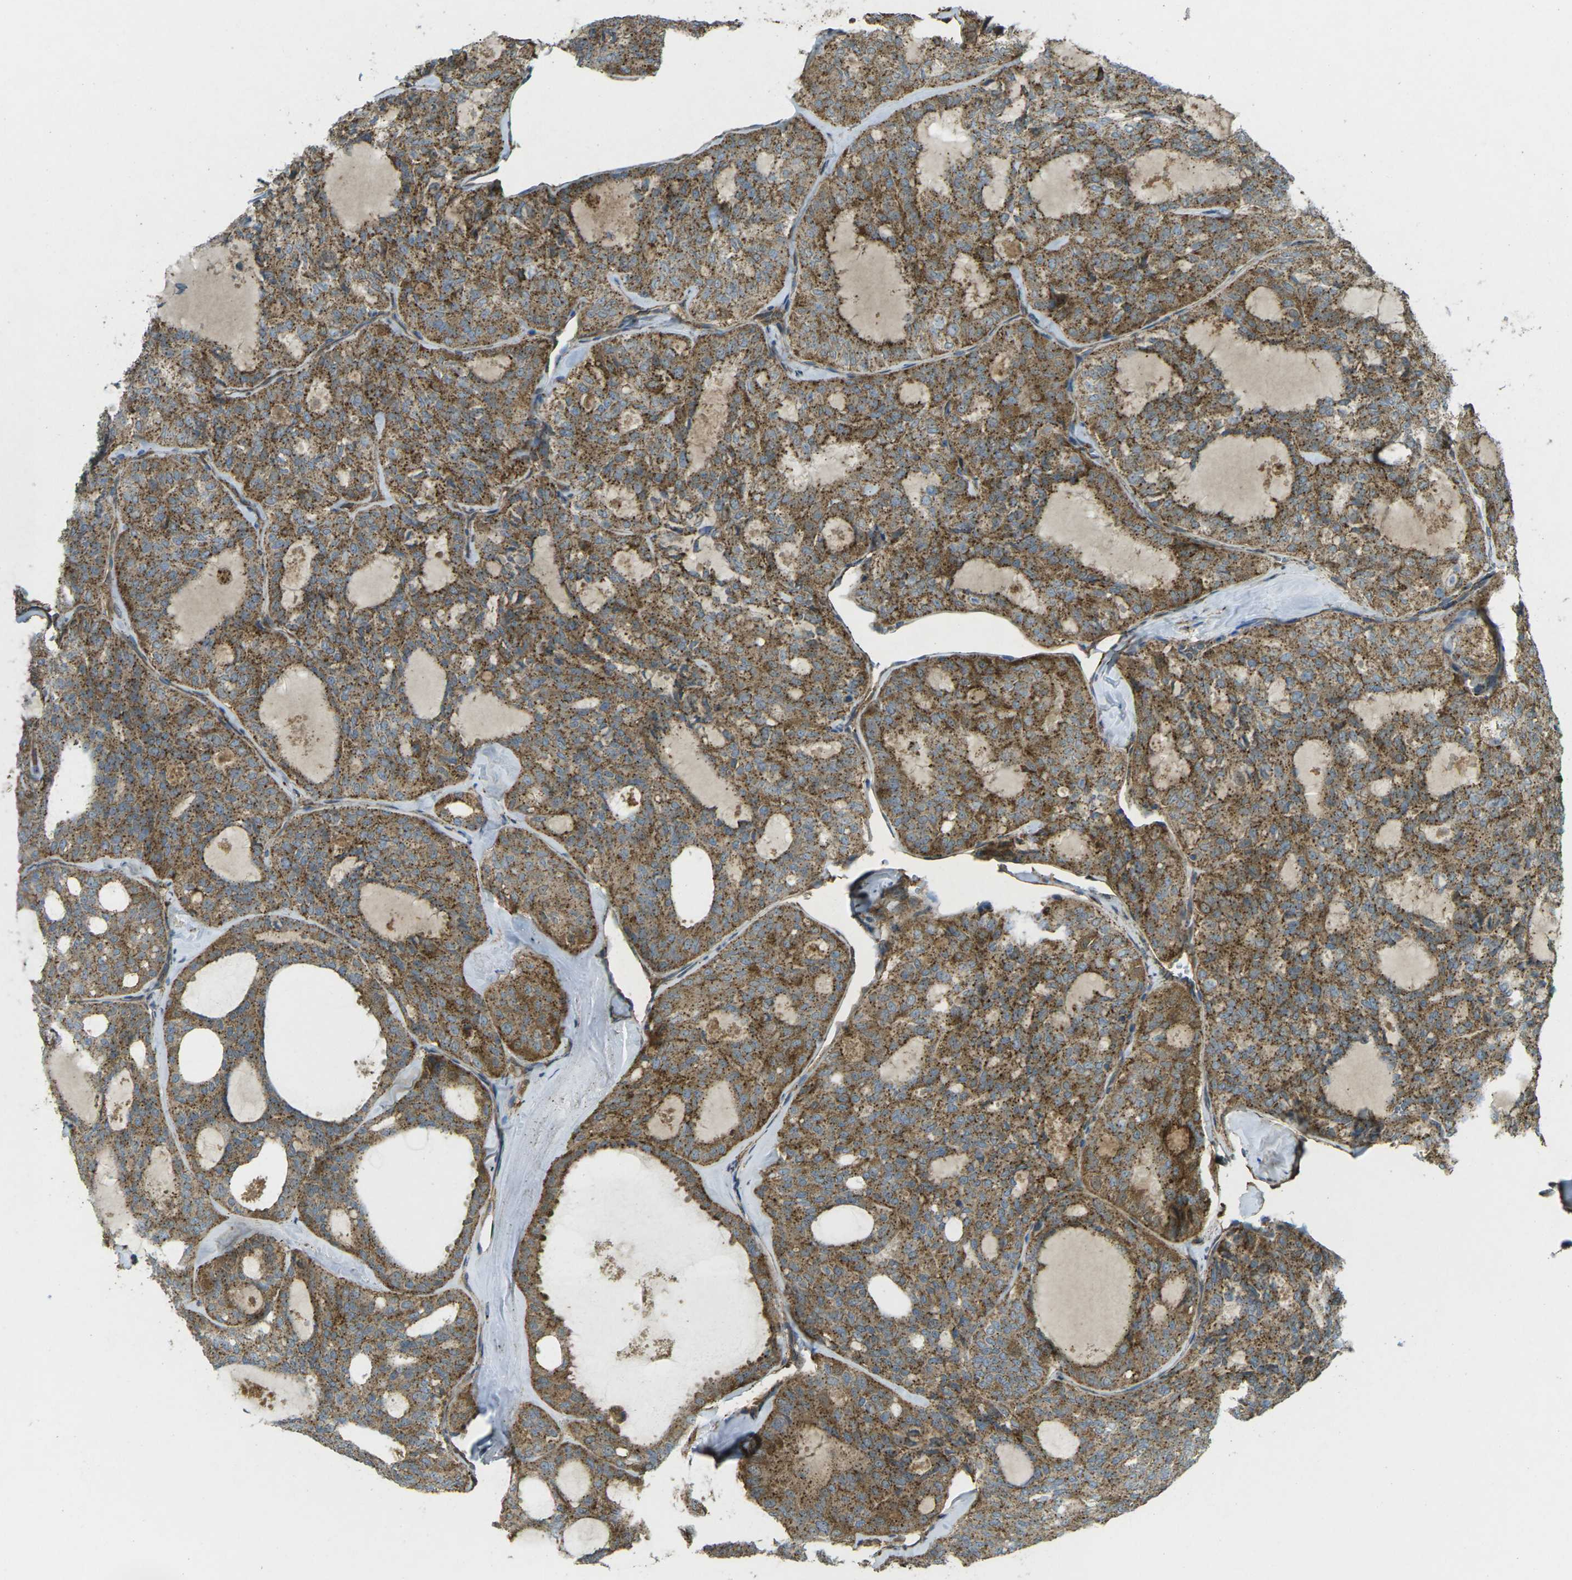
{"staining": {"intensity": "strong", "quantity": ">75%", "location": "cytoplasmic/membranous"}, "tissue": "thyroid cancer", "cell_type": "Tumor cells", "image_type": "cancer", "snomed": [{"axis": "morphology", "description": "Follicular adenoma carcinoma, NOS"}, {"axis": "topography", "description": "Thyroid gland"}], "caption": "A high-resolution photomicrograph shows immunohistochemistry staining of thyroid follicular adenoma carcinoma, which reveals strong cytoplasmic/membranous expression in approximately >75% of tumor cells. The protein is shown in brown color, while the nuclei are stained blue.", "gene": "CHMP3", "patient": {"sex": "male", "age": 75}}